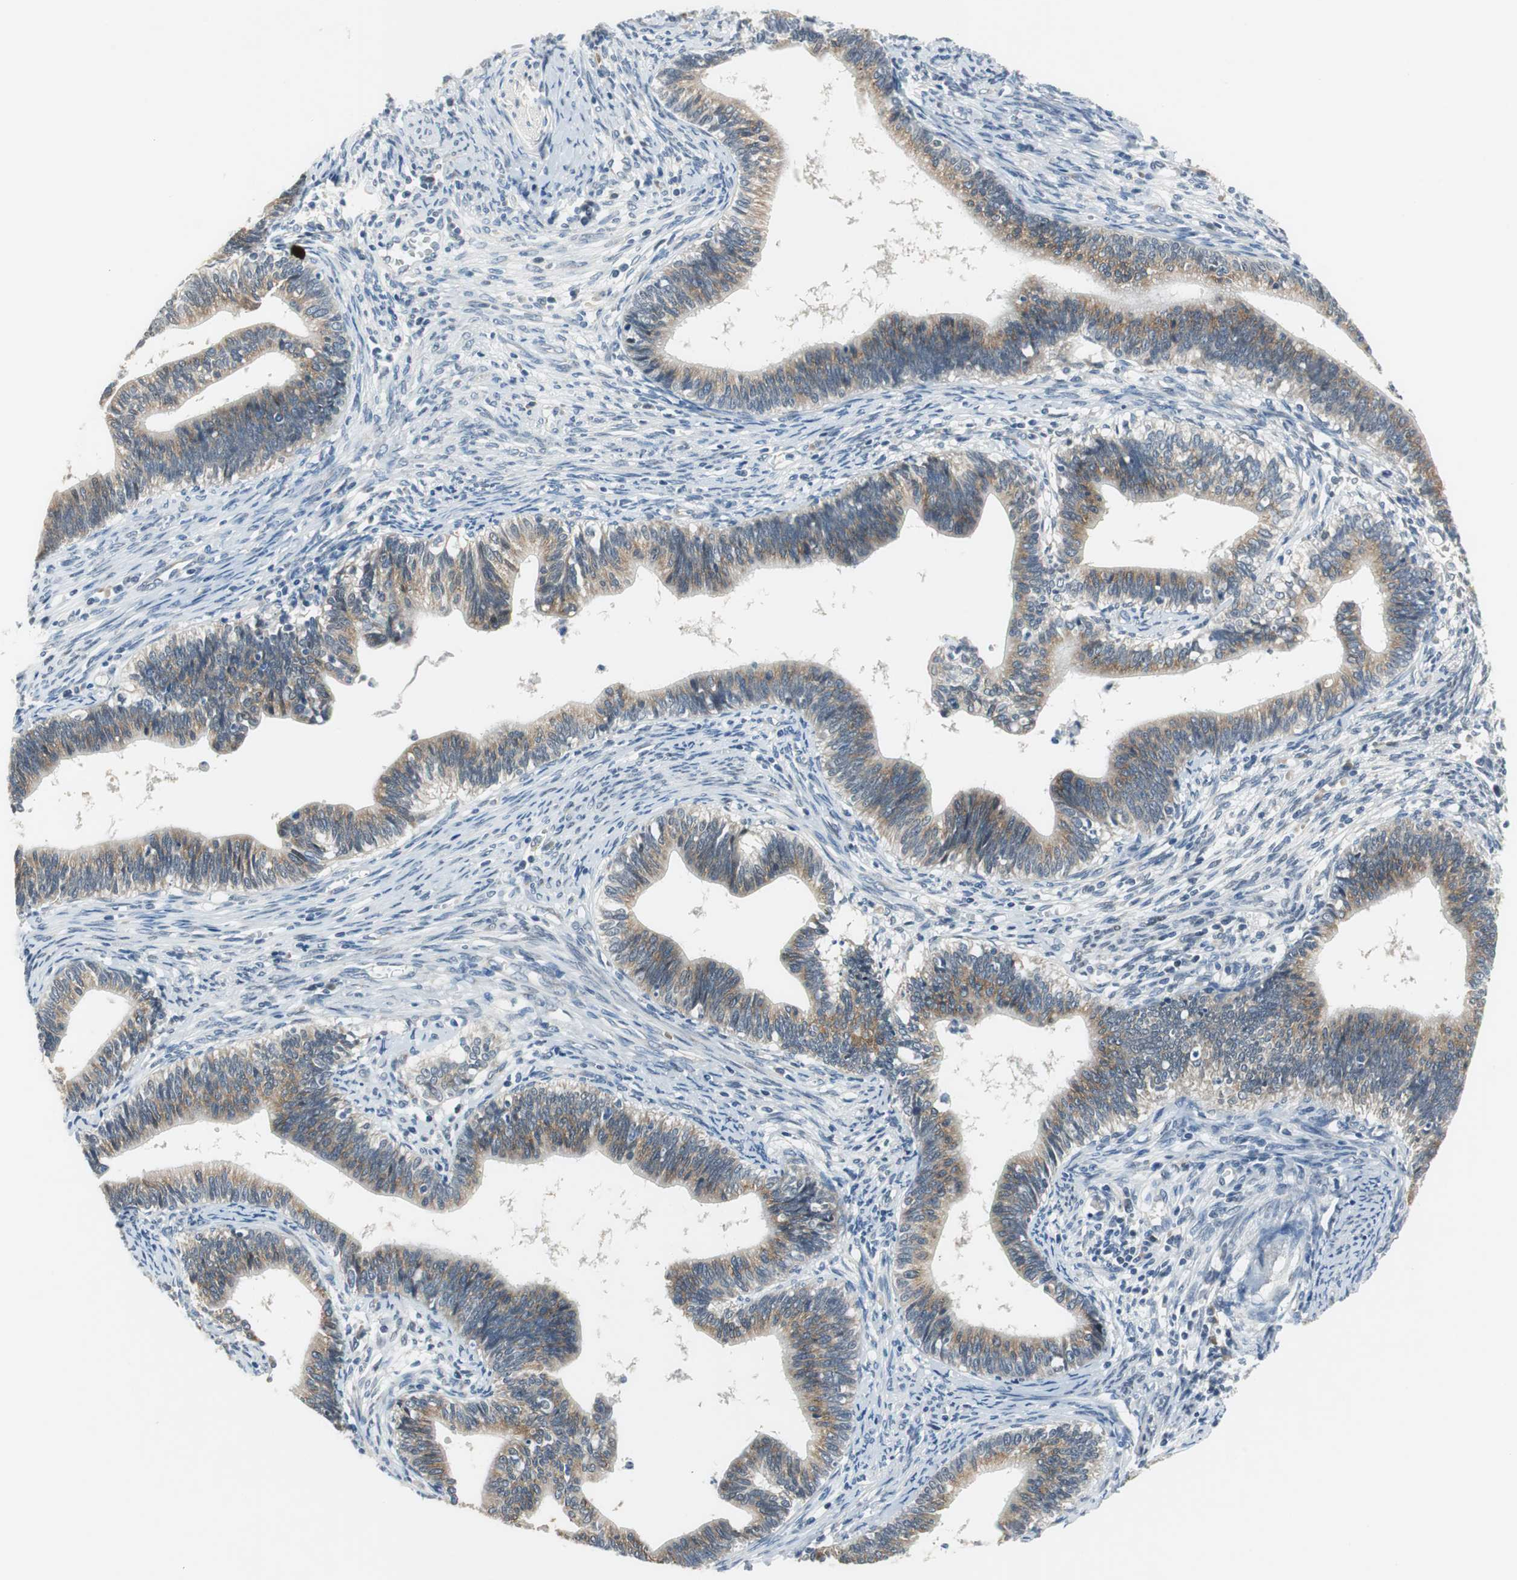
{"staining": {"intensity": "moderate", "quantity": ">75%", "location": "cytoplasmic/membranous"}, "tissue": "cervical cancer", "cell_type": "Tumor cells", "image_type": "cancer", "snomed": [{"axis": "morphology", "description": "Adenocarcinoma, NOS"}, {"axis": "topography", "description": "Cervix"}], "caption": "An image of human cervical adenocarcinoma stained for a protein demonstrates moderate cytoplasmic/membranous brown staining in tumor cells.", "gene": "PLAA", "patient": {"sex": "female", "age": 44}}